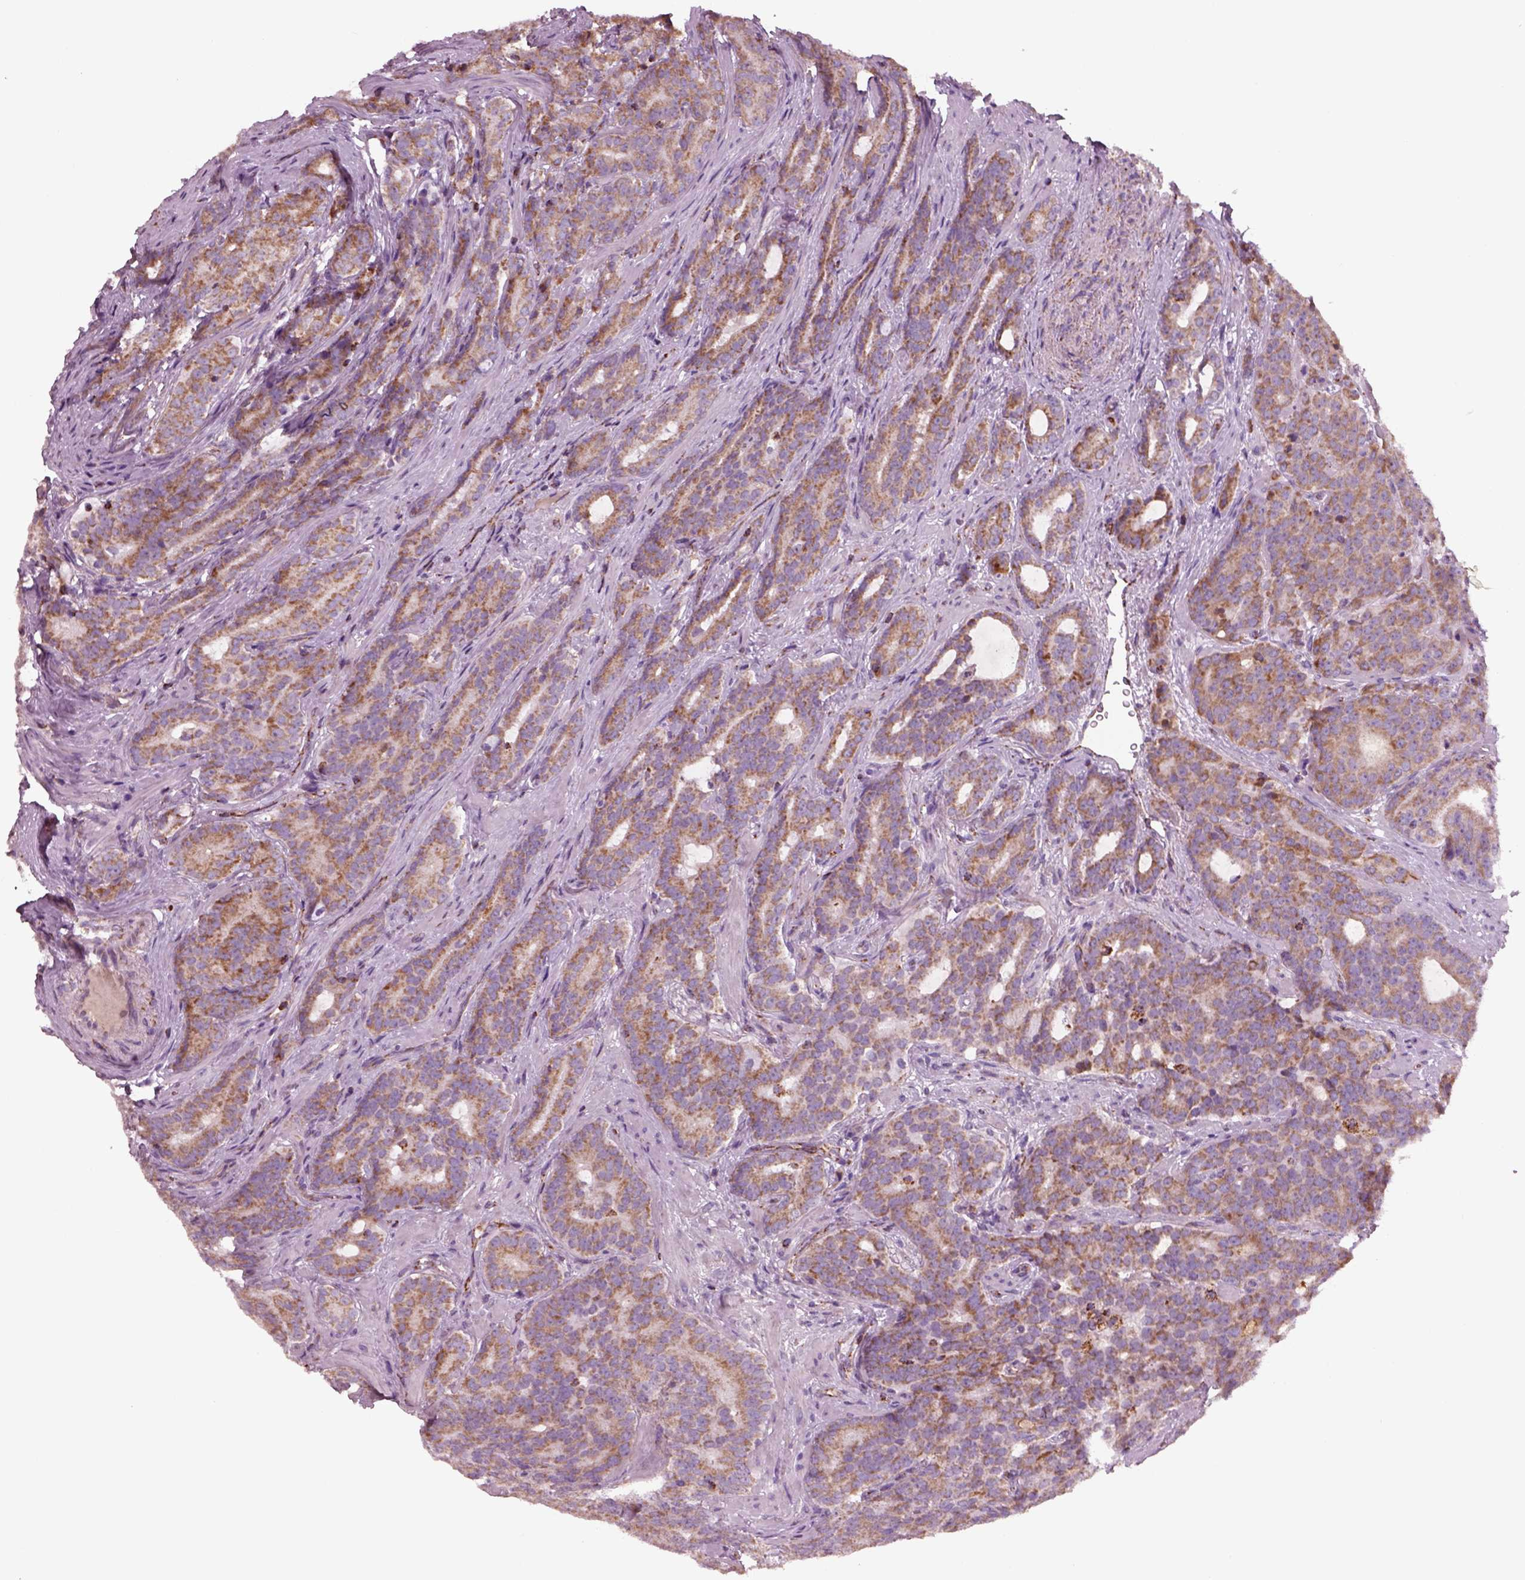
{"staining": {"intensity": "moderate", "quantity": ">75%", "location": "cytoplasmic/membranous"}, "tissue": "prostate cancer", "cell_type": "Tumor cells", "image_type": "cancer", "snomed": [{"axis": "morphology", "description": "Adenocarcinoma, NOS"}, {"axis": "topography", "description": "Prostate"}], "caption": "Protein staining by immunohistochemistry (IHC) shows moderate cytoplasmic/membranous staining in about >75% of tumor cells in prostate adenocarcinoma.", "gene": "SLC25A24", "patient": {"sex": "male", "age": 71}}